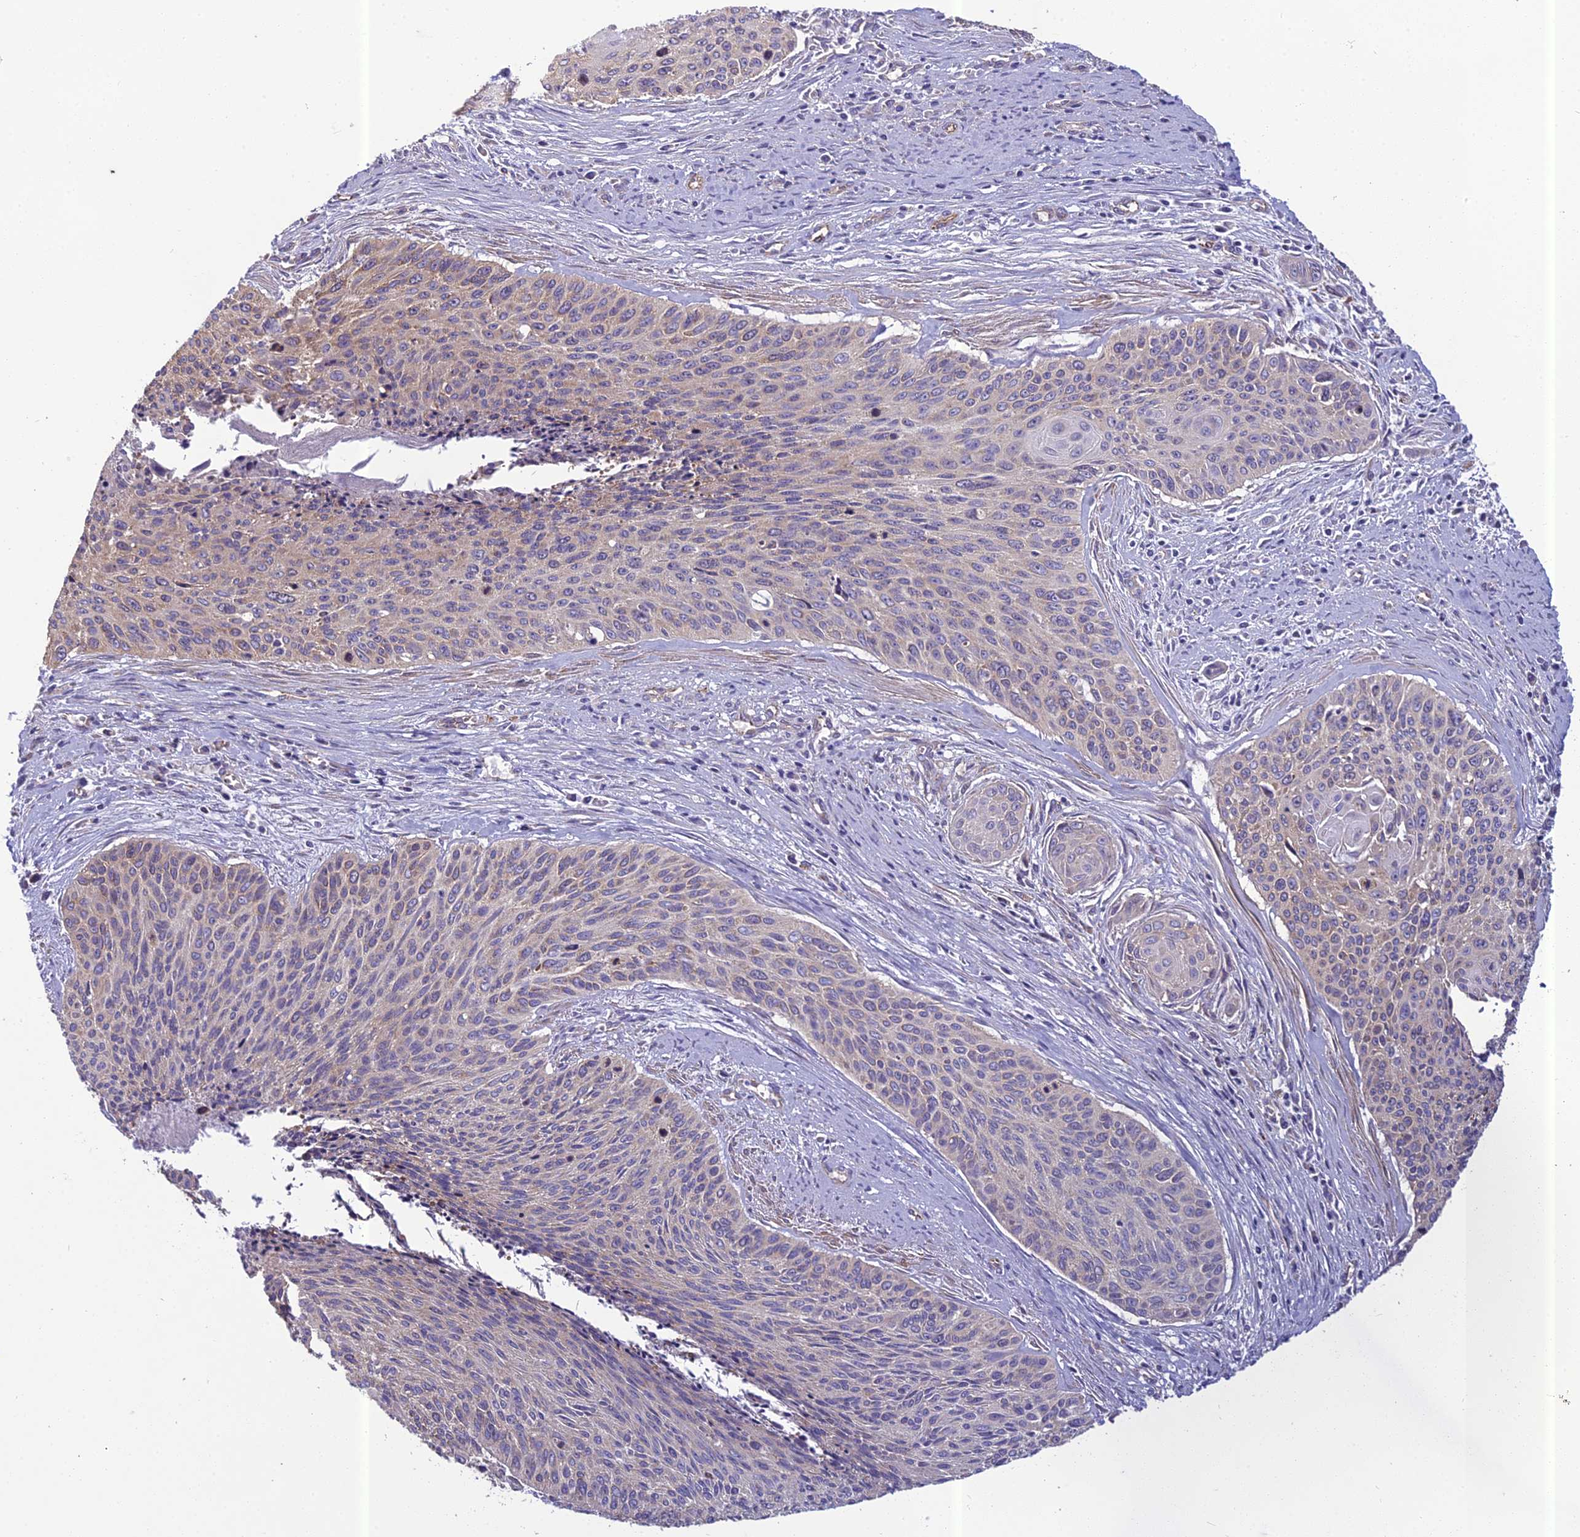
{"staining": {"intensity": "weak", "quantity": "<25%", "location": "cytoplasmic/membranous"}, "tissue": "cervical cancer", "cell_type": "Tumor cells", "image_type": "cancer", "snomed": [{"axis": "morphology", "description": "Squamous cell carcinoma, NOS"}, {"axis": "topography", "description": "Cervix"}], "caption": "Immunohistochemistry image of cervical cancer (squamous cell carcinoma) stained for a protein (brown), which displays no staining in tumor cells.", "gene": "SPDL1", "patient": {"sex": "female", "age": 55}}